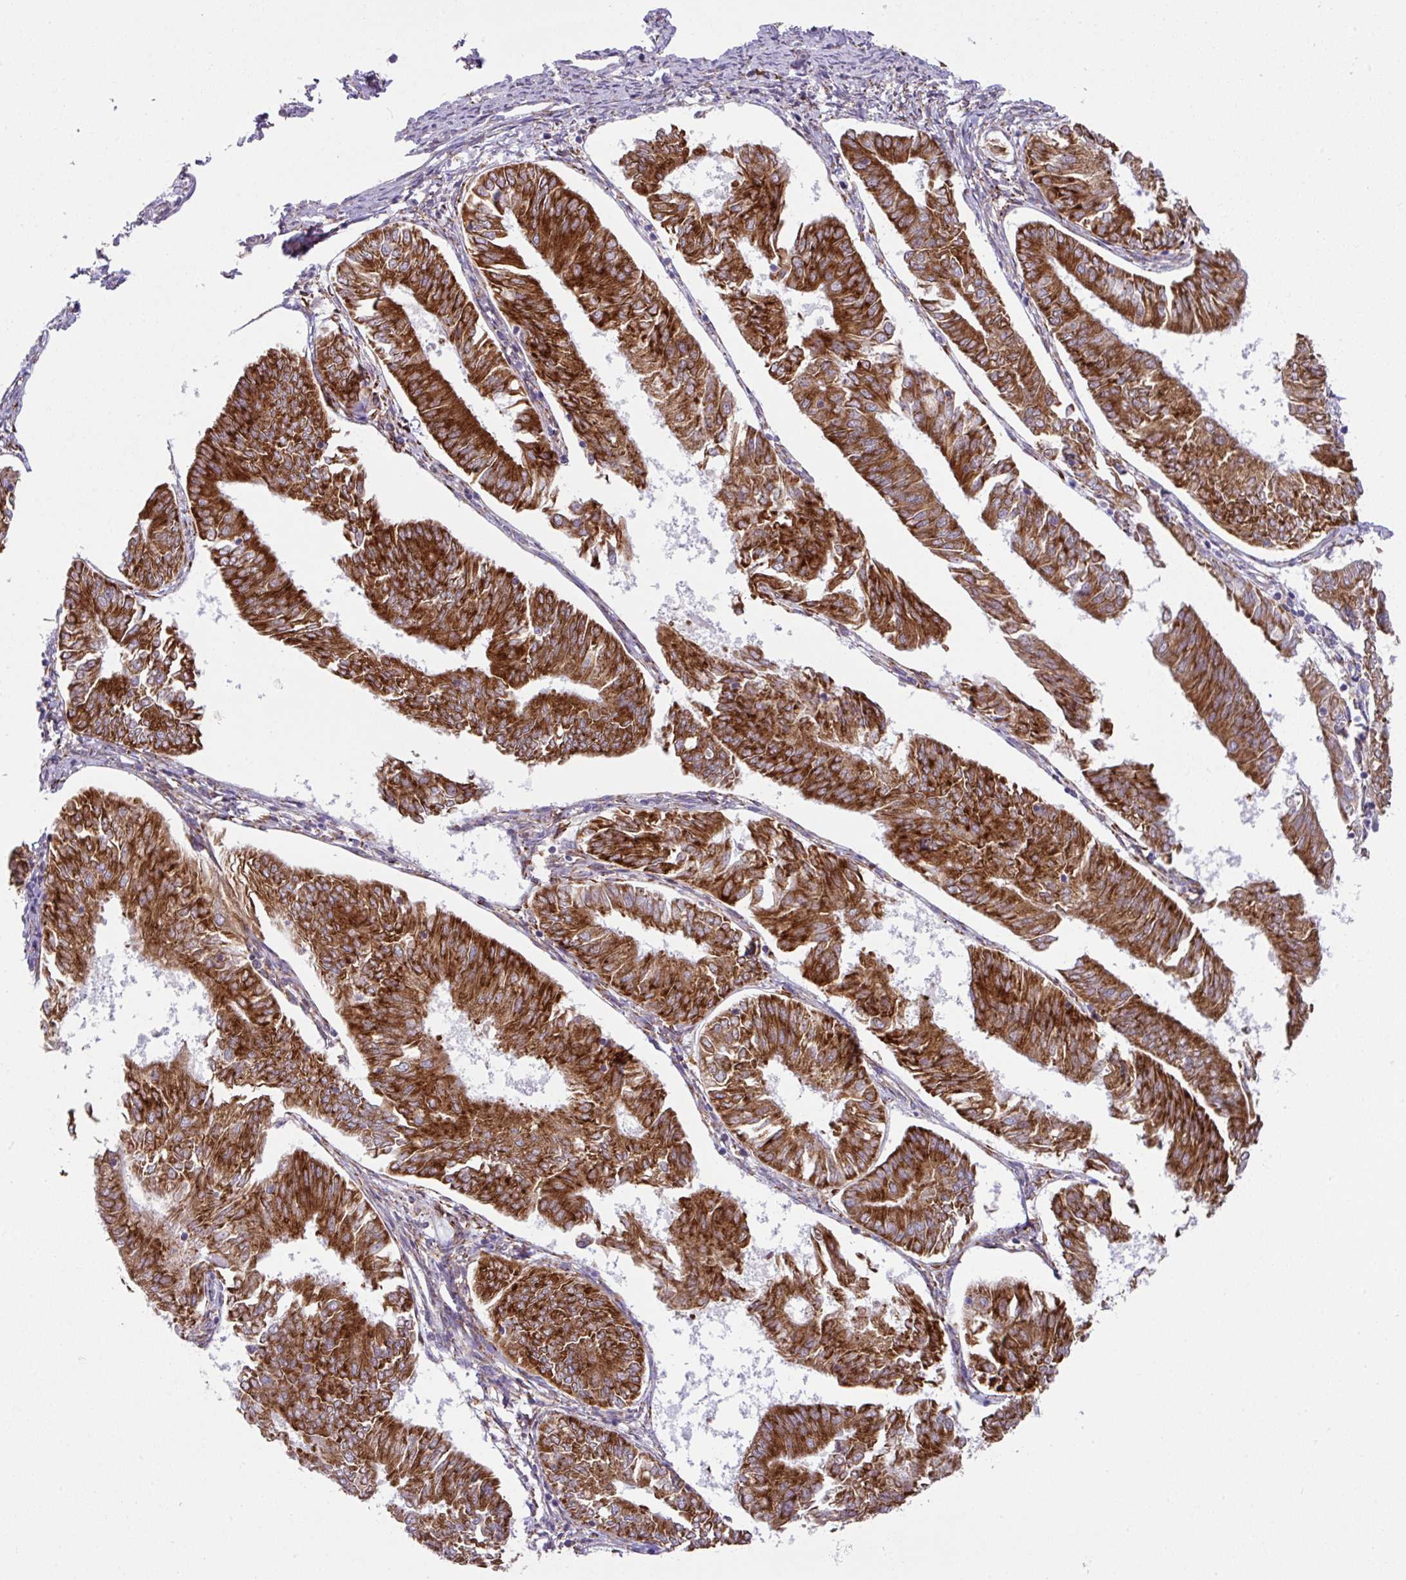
{"staining": {"intensity": "strong", "quantity": ">75%", "location": "cytoplasmic/membranous"}, "tissue": "endometrial cancer", "cell_type": "Tumor cells", "image_type": "cancer", "snomed": [{"axis": "morphology", "description": "Adenocarcinoma, NOS"}, {"axis": "topography", "description": "Endometrium"}], "caption": "Human endometrial adenocarcinoma stained with a protein marker exhibits strong staining in tumor cells.", "gene": "SLC39A7", "patient": {"sex": "female", "age": 58}}